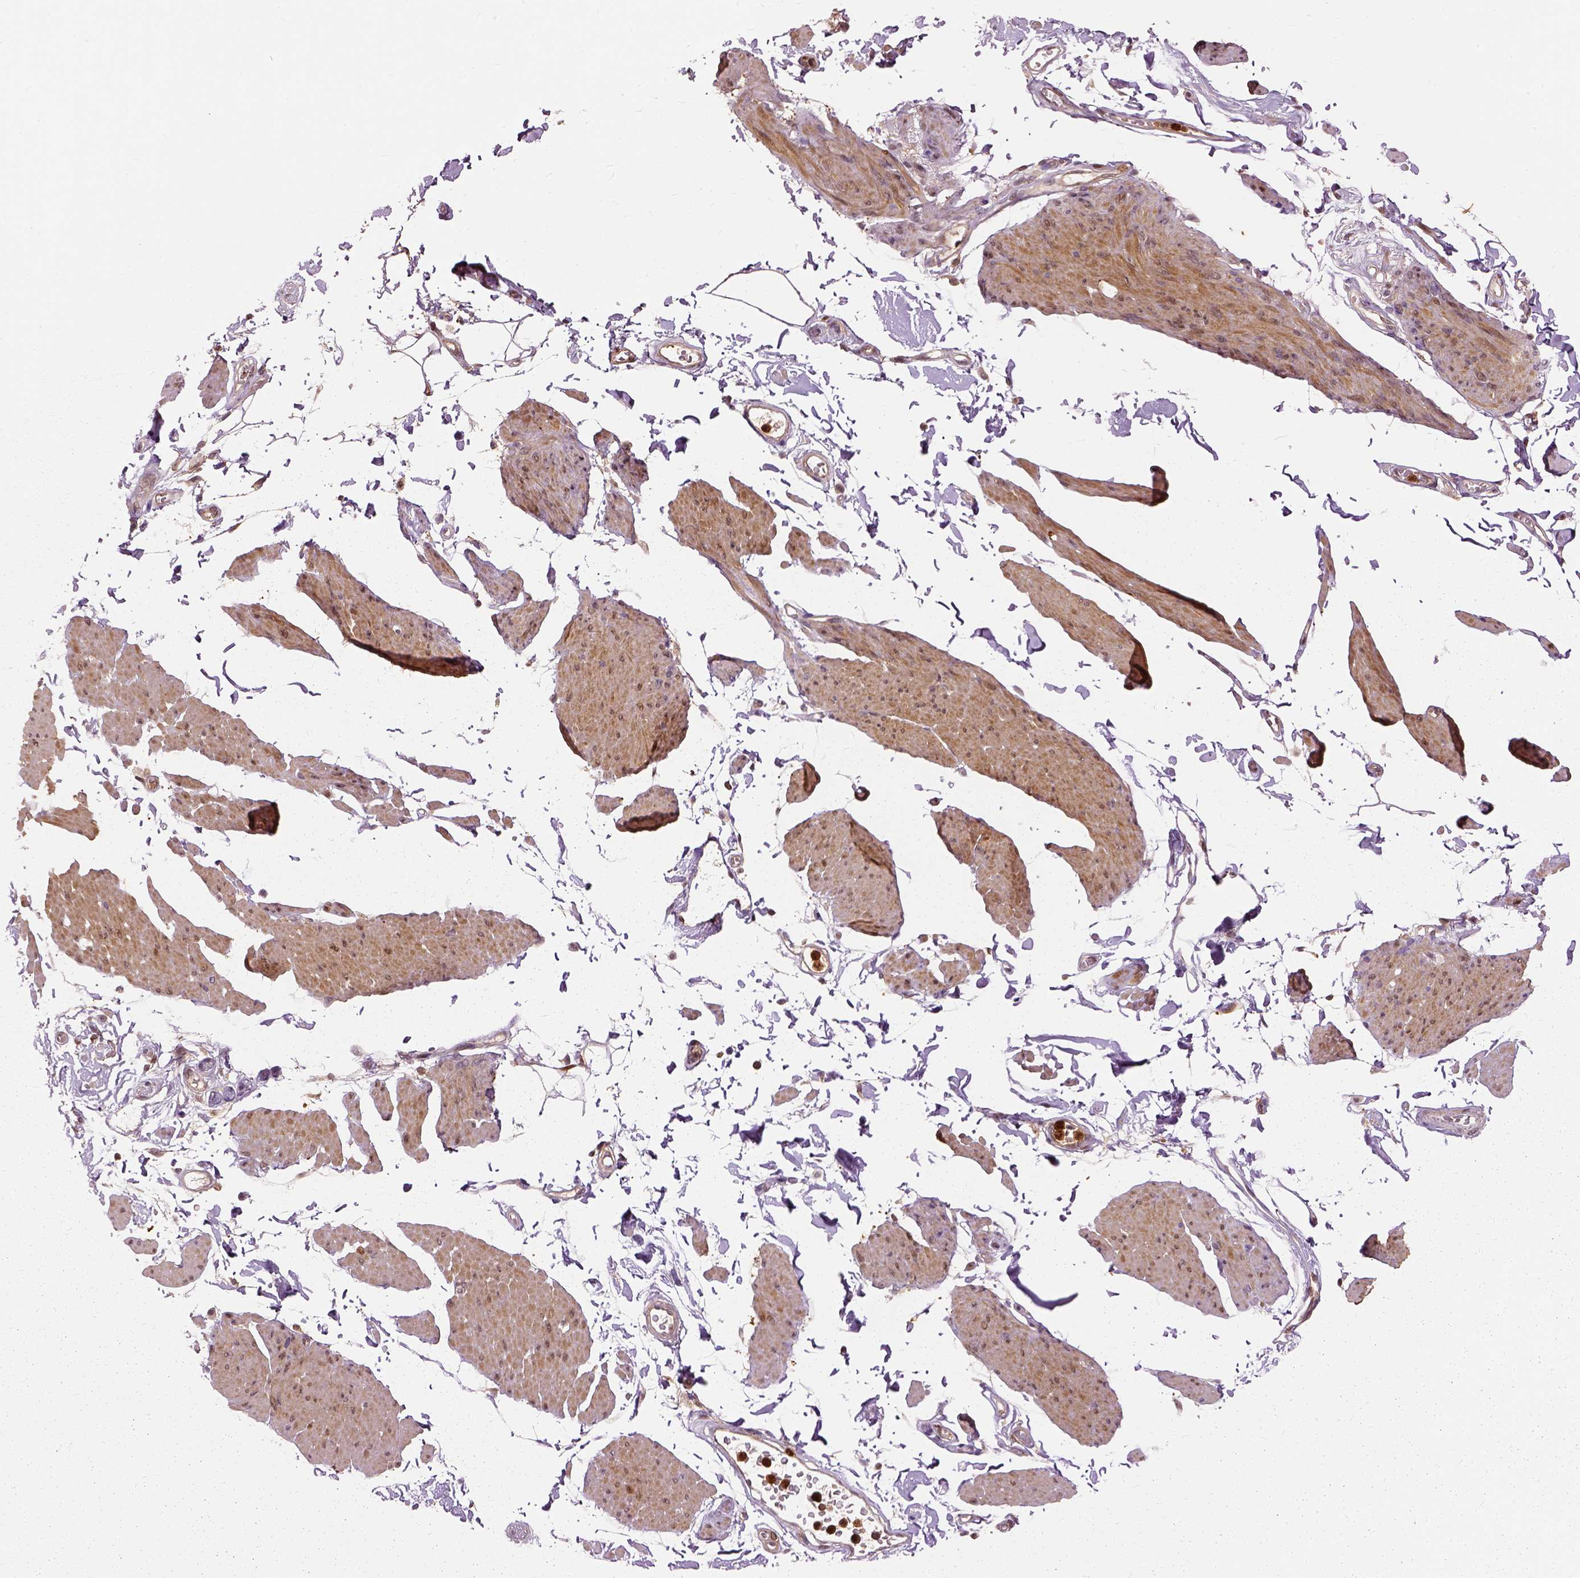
{"staining": {"intensity": "weak", "quantity": ">75%", "location": "cytoplasmic/membranous"}, "tissue": "smooth muscle", "cell_type": "Smooth muscle cells", "image_type": "normal", "snomed": [{"axis": "morphology", "description": "Normal tissue, NOS"}, {"axis": "topography", "description": "Adipose tissue"}, {"axis": "topography", "description": "Smooth muscle"}, {"axis": "topography", "description": "Peripheral nerve tissue"}], "caption": "Smooth muscle was stained to show a protein in brown. There is low levels of weak cytoplasmic/membranous positivity in about >75% of smooth muscle cells. The protein of interest is shown in brown color, while the nuclei are stained blue.", "gene": "GPI", "patient": {"sex": "male", "age": 83}}